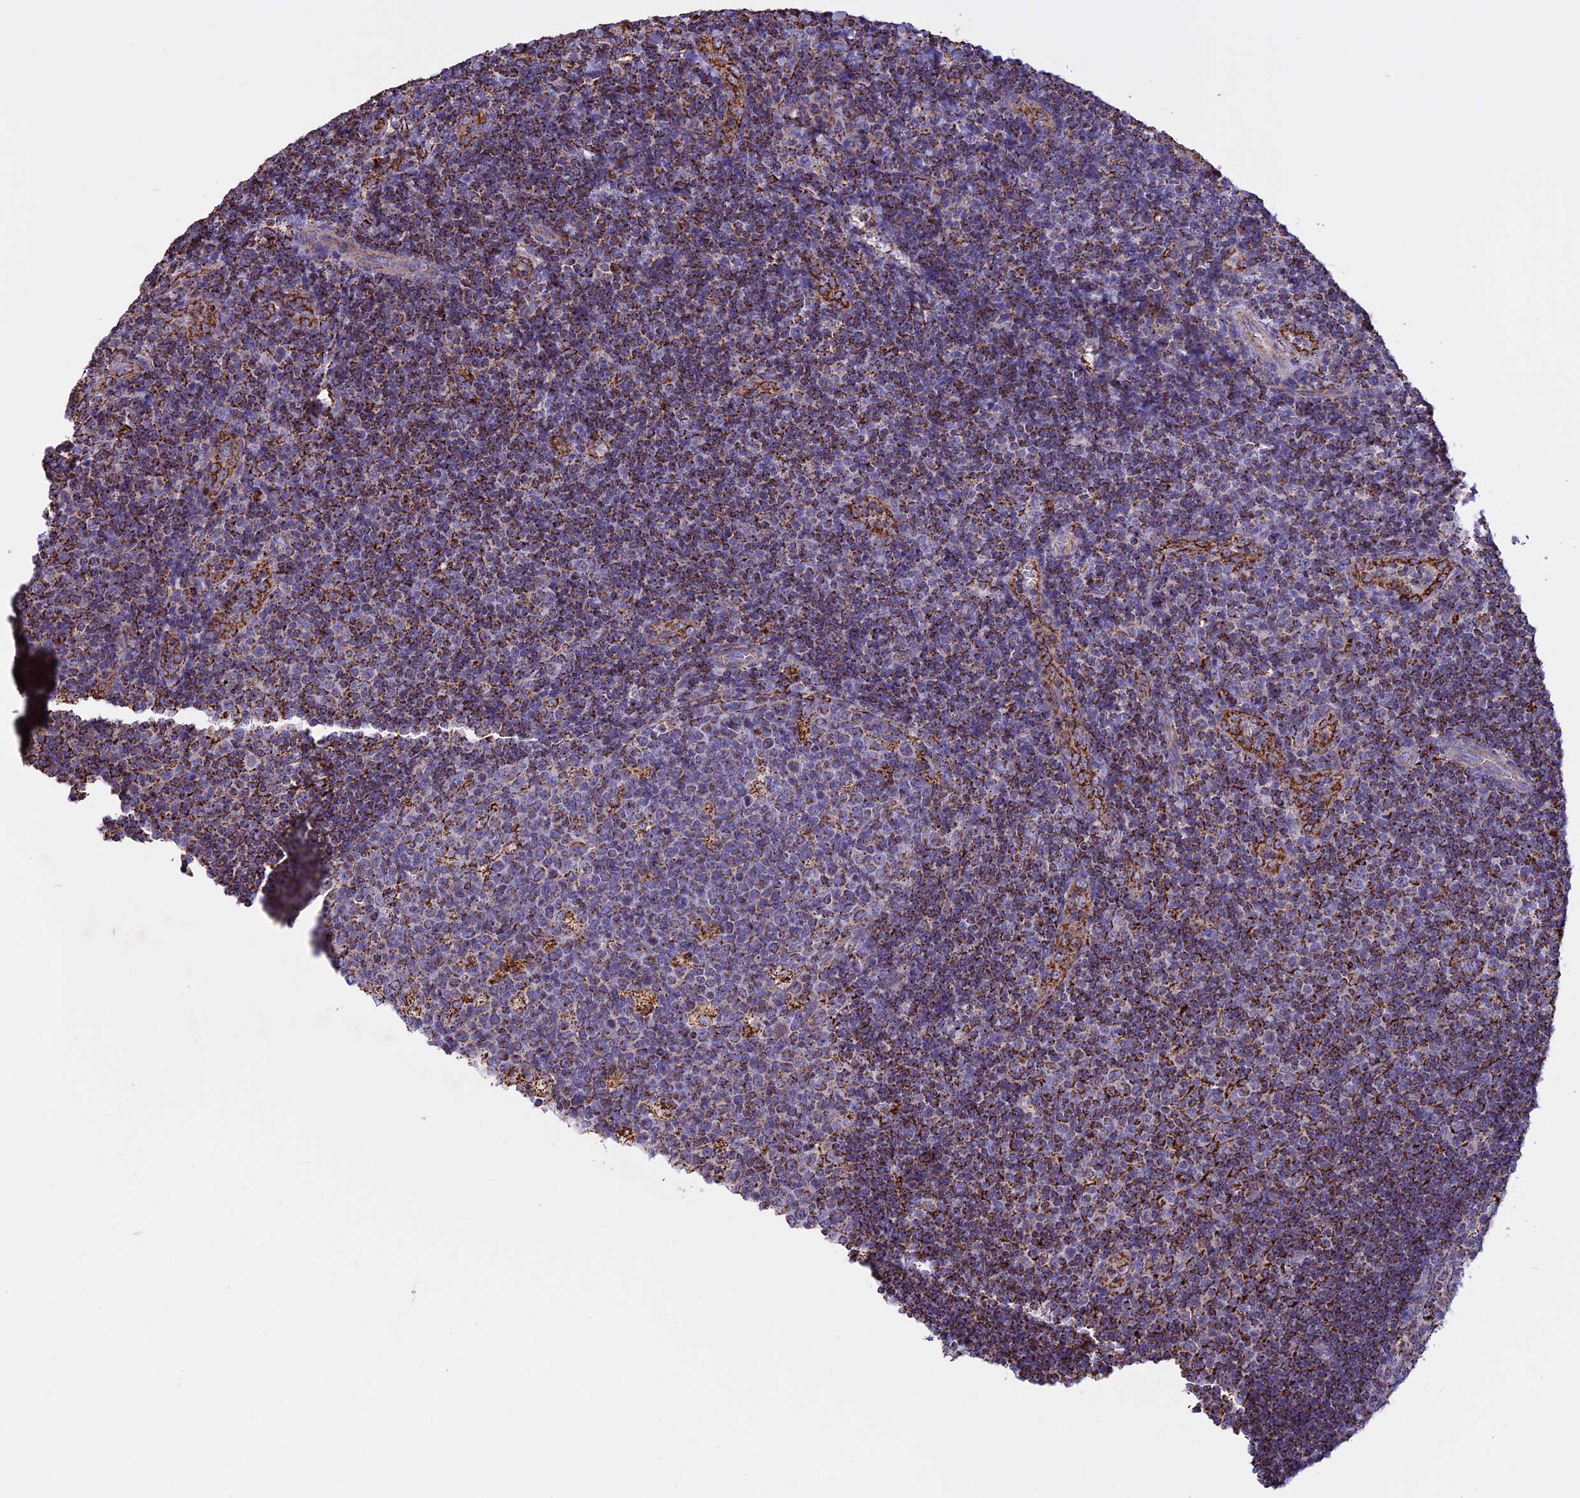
{"staining": {"intensity": "moderate", "quantity": "25%-75%", "location": "cytoplasmic/membranous"}, "tissue": "tonsil", "cell_type": "Germinal center cells", "image_type": "normal", "snomed": [{"axis": "morphology", "description": "Normal tissue, NOS"}, {"axis": "topography", "description": "Tonsil"}], "caption": "Germinal center cells demonstrate moderate cytoplasmic/membranous positivity in approximately 25%-75% of cells in benign tonsil. (DAB IHC, brown staining for protein, blue staining for nuclei).", "gene": "KCNG1", "patient": {"sex": "male", "age": 17}}